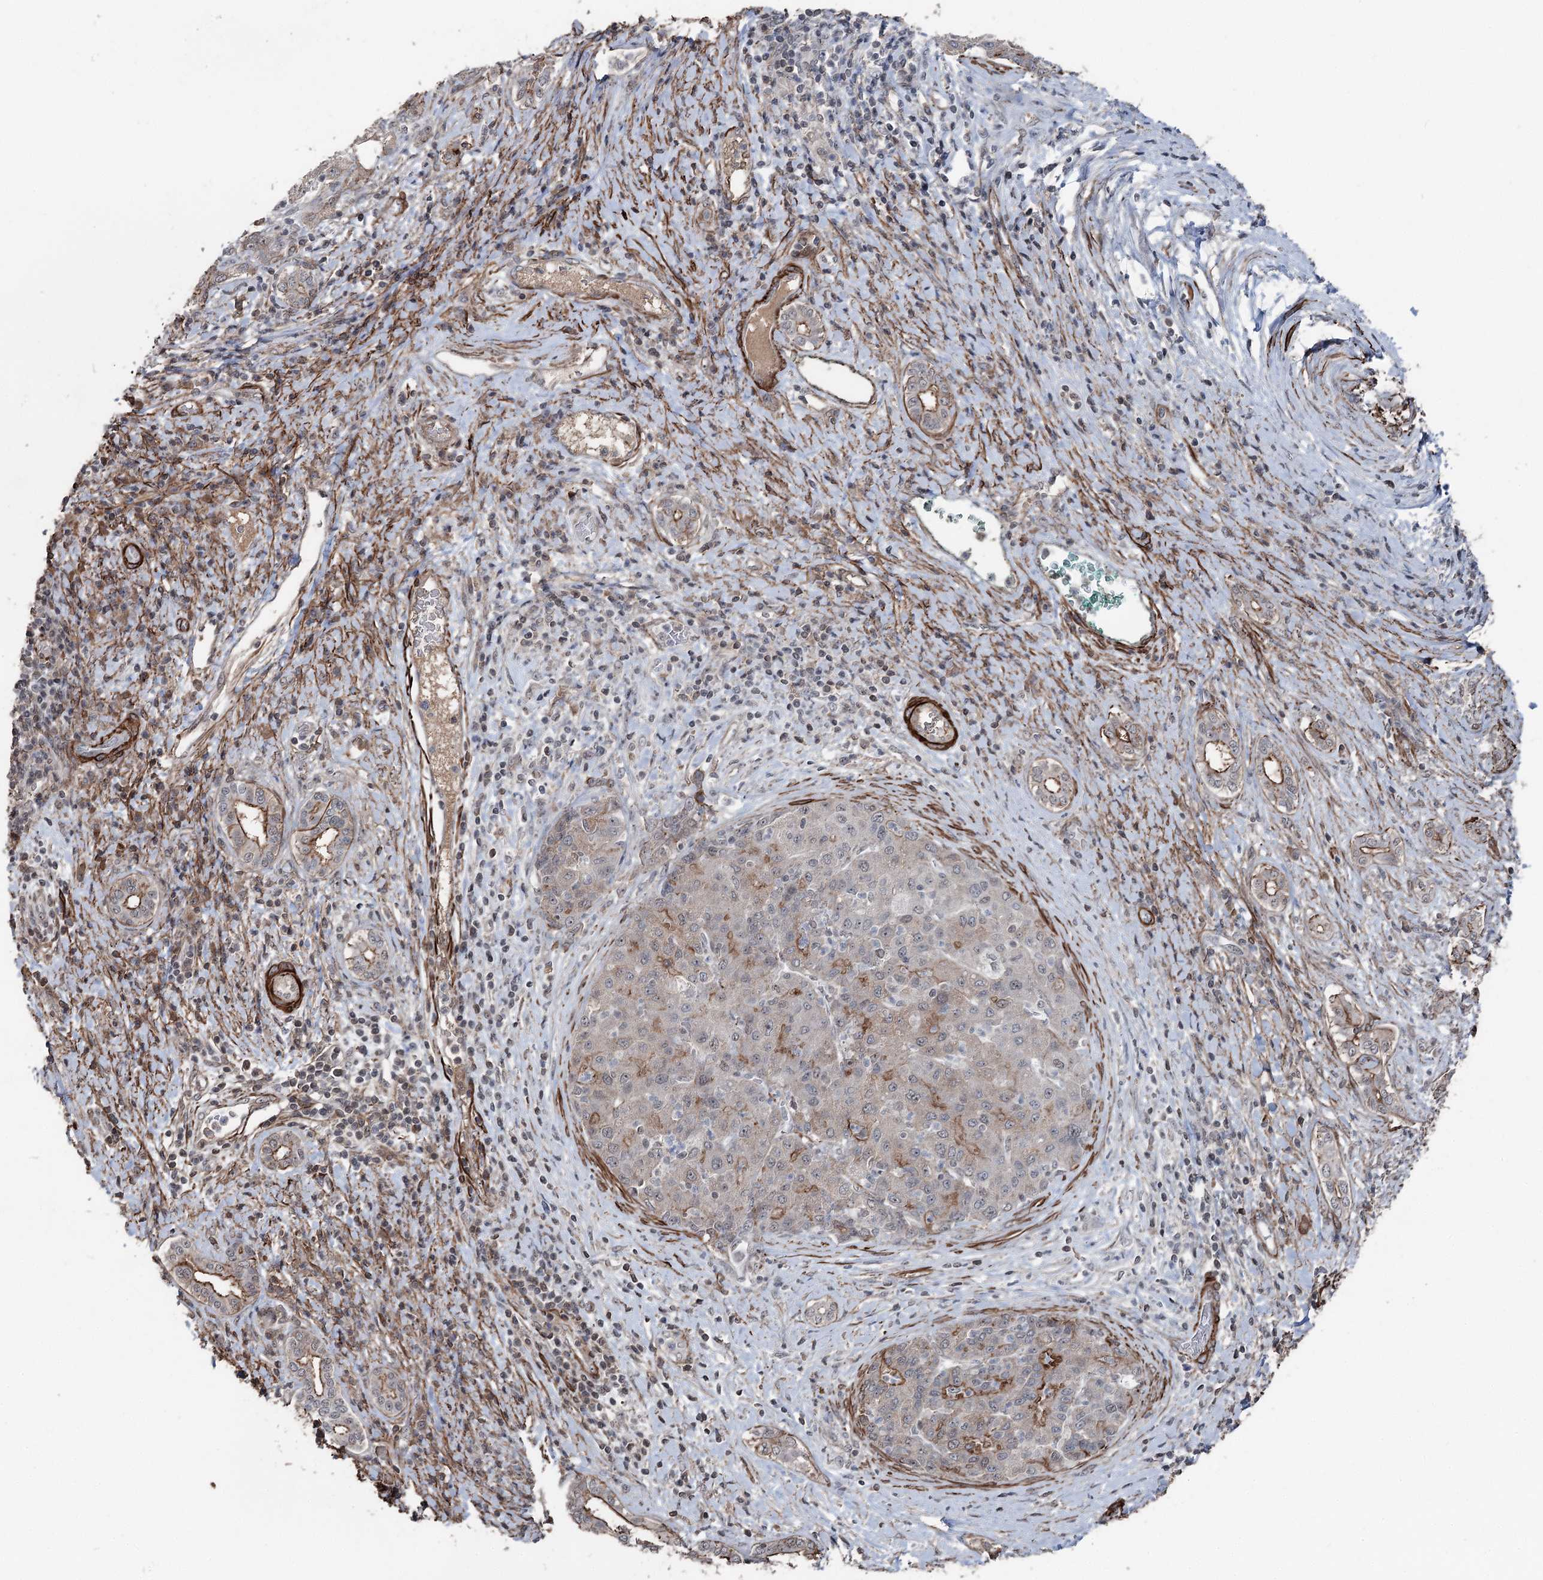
{"staining": {"intensity": "weak", "quantity": "<25%", "location": "cytoplasmic/membranous"}, "tissue": "liver cancer", "cell_type": "Tumor cells", "image_type": "cancer", "snomed": [{"axis": "morphology", "description": "Carcinoma, Hepatocellular, NOS"}, {"axis": "topography", "description": "Liver"}], "caption": "Immunohistochemistry of human liver cancer (hepatocellular carcinoma) demonstrates no positivity in tumor cells.", "gene": "CCDC82", "patient": {"sex": "male", "age": 65}}